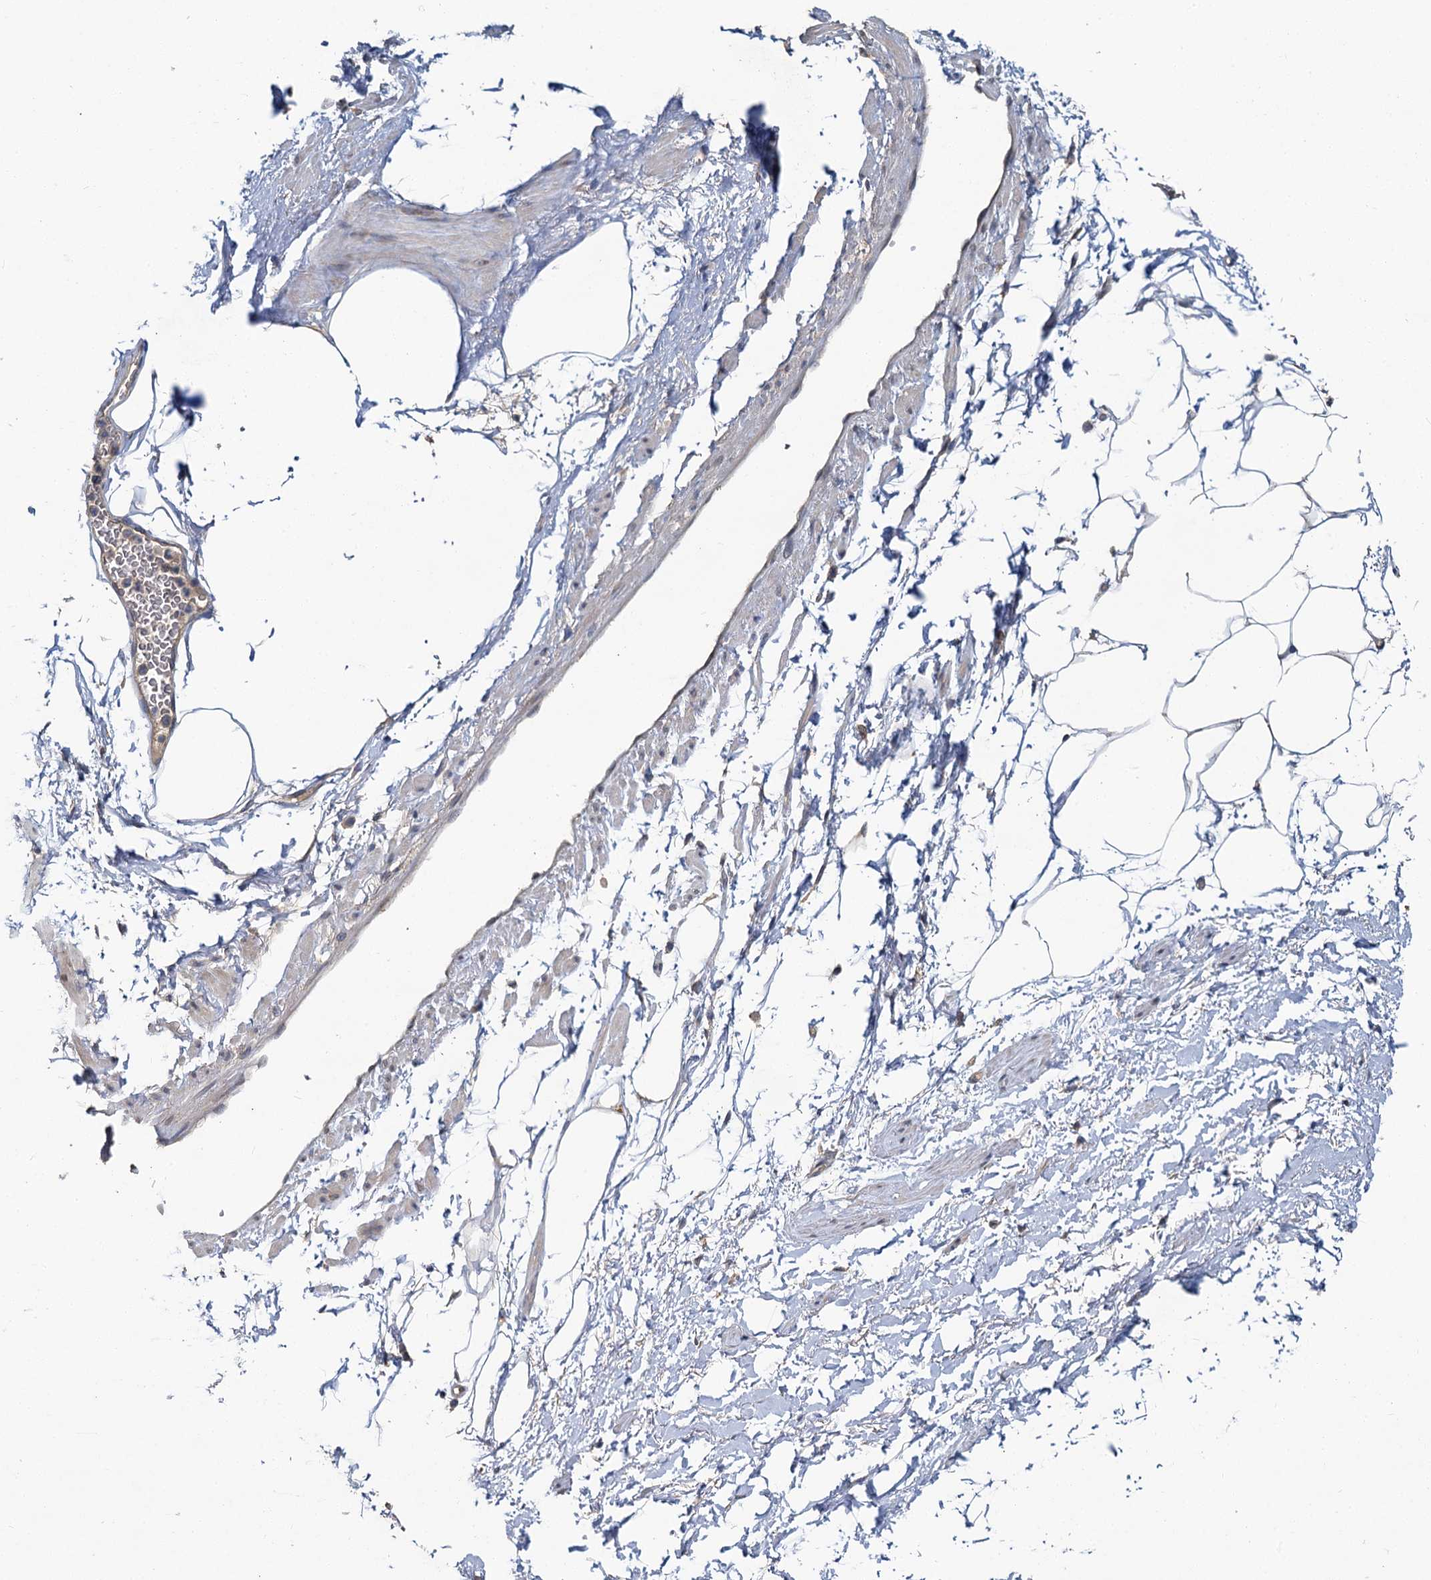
{"staining": {"intensity": "negative", "quantity": "none", "location": "none"}, "tissue": "adipose tissue", "cell_type": "Adipocytes", "image_type": "normal", "snomed": [{"axis": "morphology", "description": "Normal tissue, NOS"}, {"axis": "morphology", "description": "Adenocarcinoma, Low grade"}, {"axis": "topography", "description": "Prostate"}, {"axis": "topography", "description": "Peripheral nerve tissue"}], "caption": "The immunohistochemistry (IHC) photomicrograph has no significant expression in adipocytes of adipose tissue. Brightfield microscopy of immunohistochemistry stained with DAB (3,3'-diaminobenzidine) (brown) and hematoxylin (blue), captured at high magnification.", "gene": "ZNF324", "patient": {"sex": "male", "age": 63}}